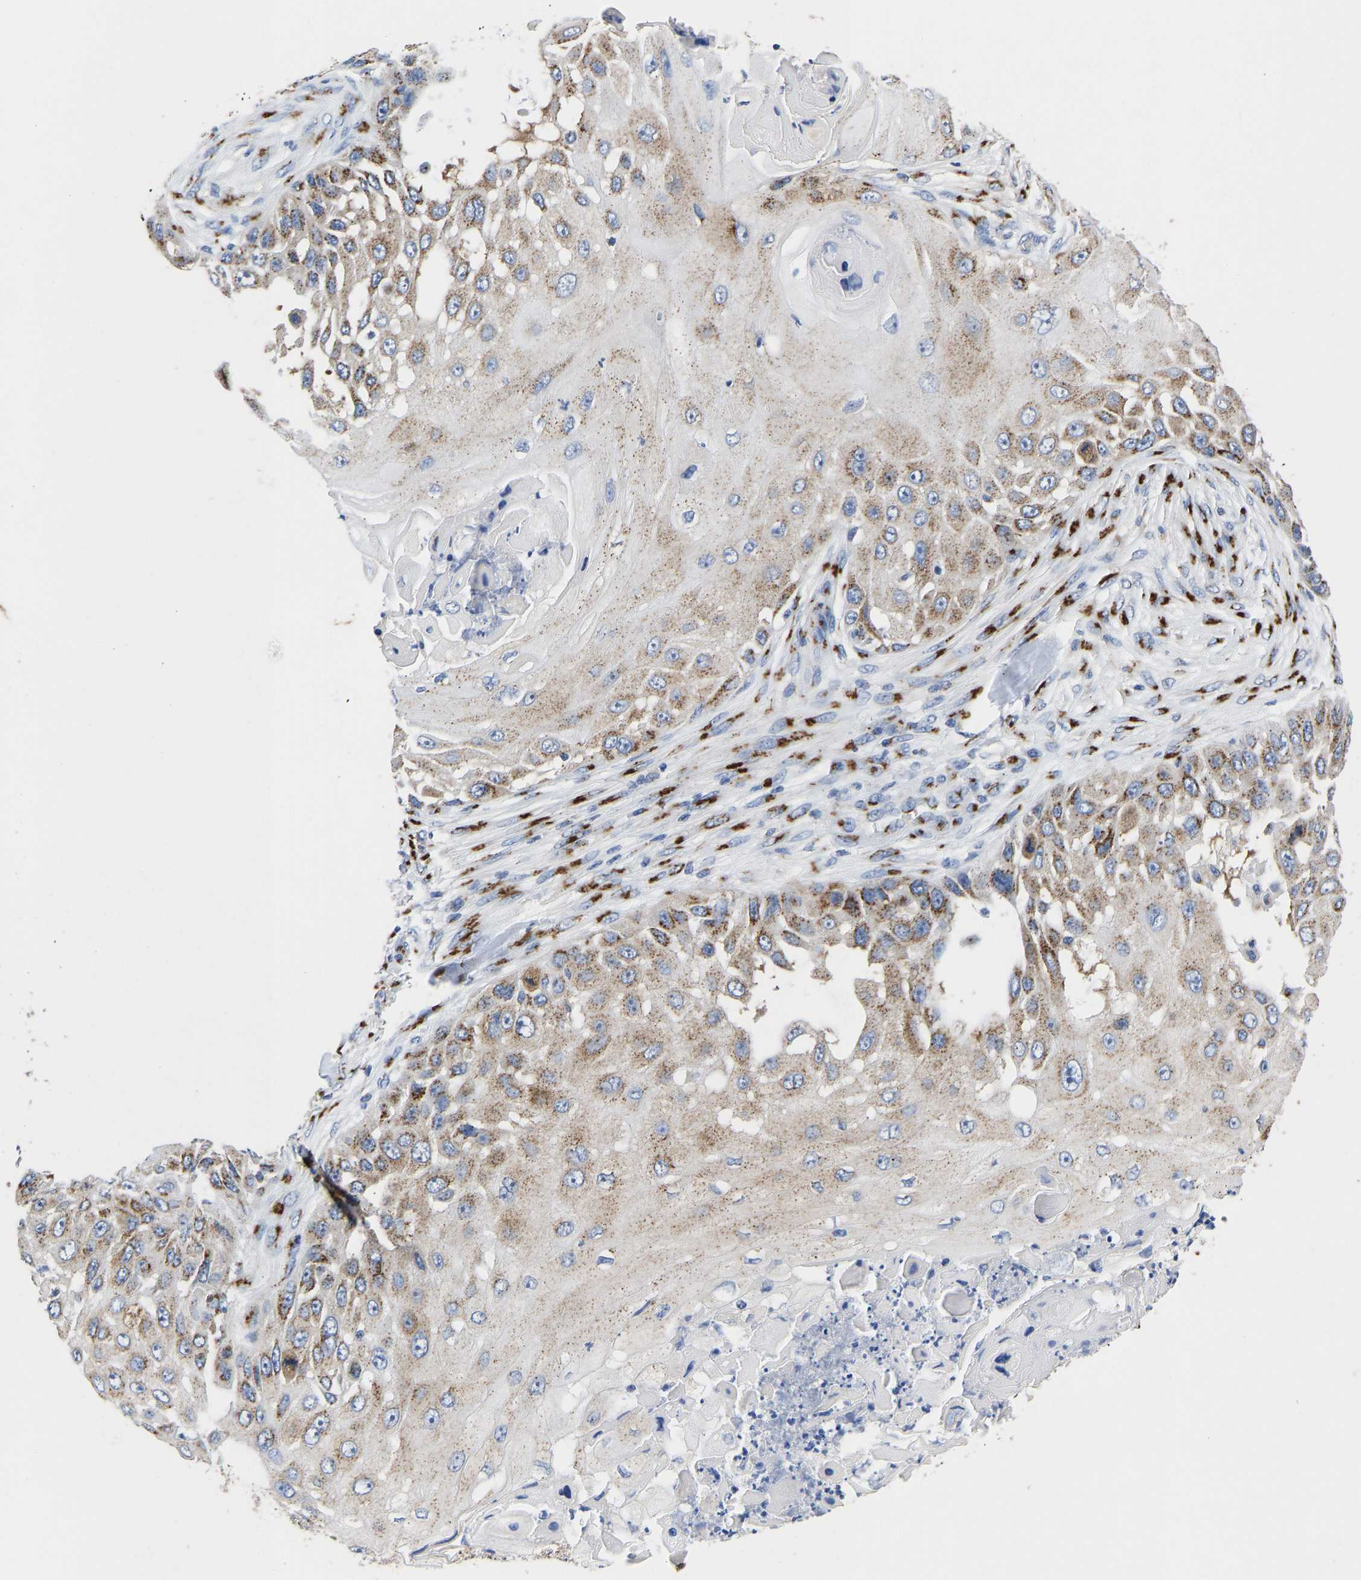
{"staining": {"intensity": "moderate", "quantity": ">75%", "location": "cytoplasmic/membranous"}, "tissue": "skin cancer", "cell_type": "Tumor cells", "image_type": "cancer", "snomed": [{"axis": "morphology", "description": "Squamous cell carcinoma, NOS"}, {"axis": "topography", "description": "Skin"}], "caption": "Moderate cytoplasmic/membranous staining is seen in approximately >75% of tumor cells in squamous cell carcinoma (skin). The staining was performed using DAB (3,3'-diaminobenzidine) to visualize the protein expression in brown, while the nuclei were stained in blue with hematoxylin (Magnification: 20x).", "gene": "TMEM87A", "patient": {"sex": "female", "age": 44}}